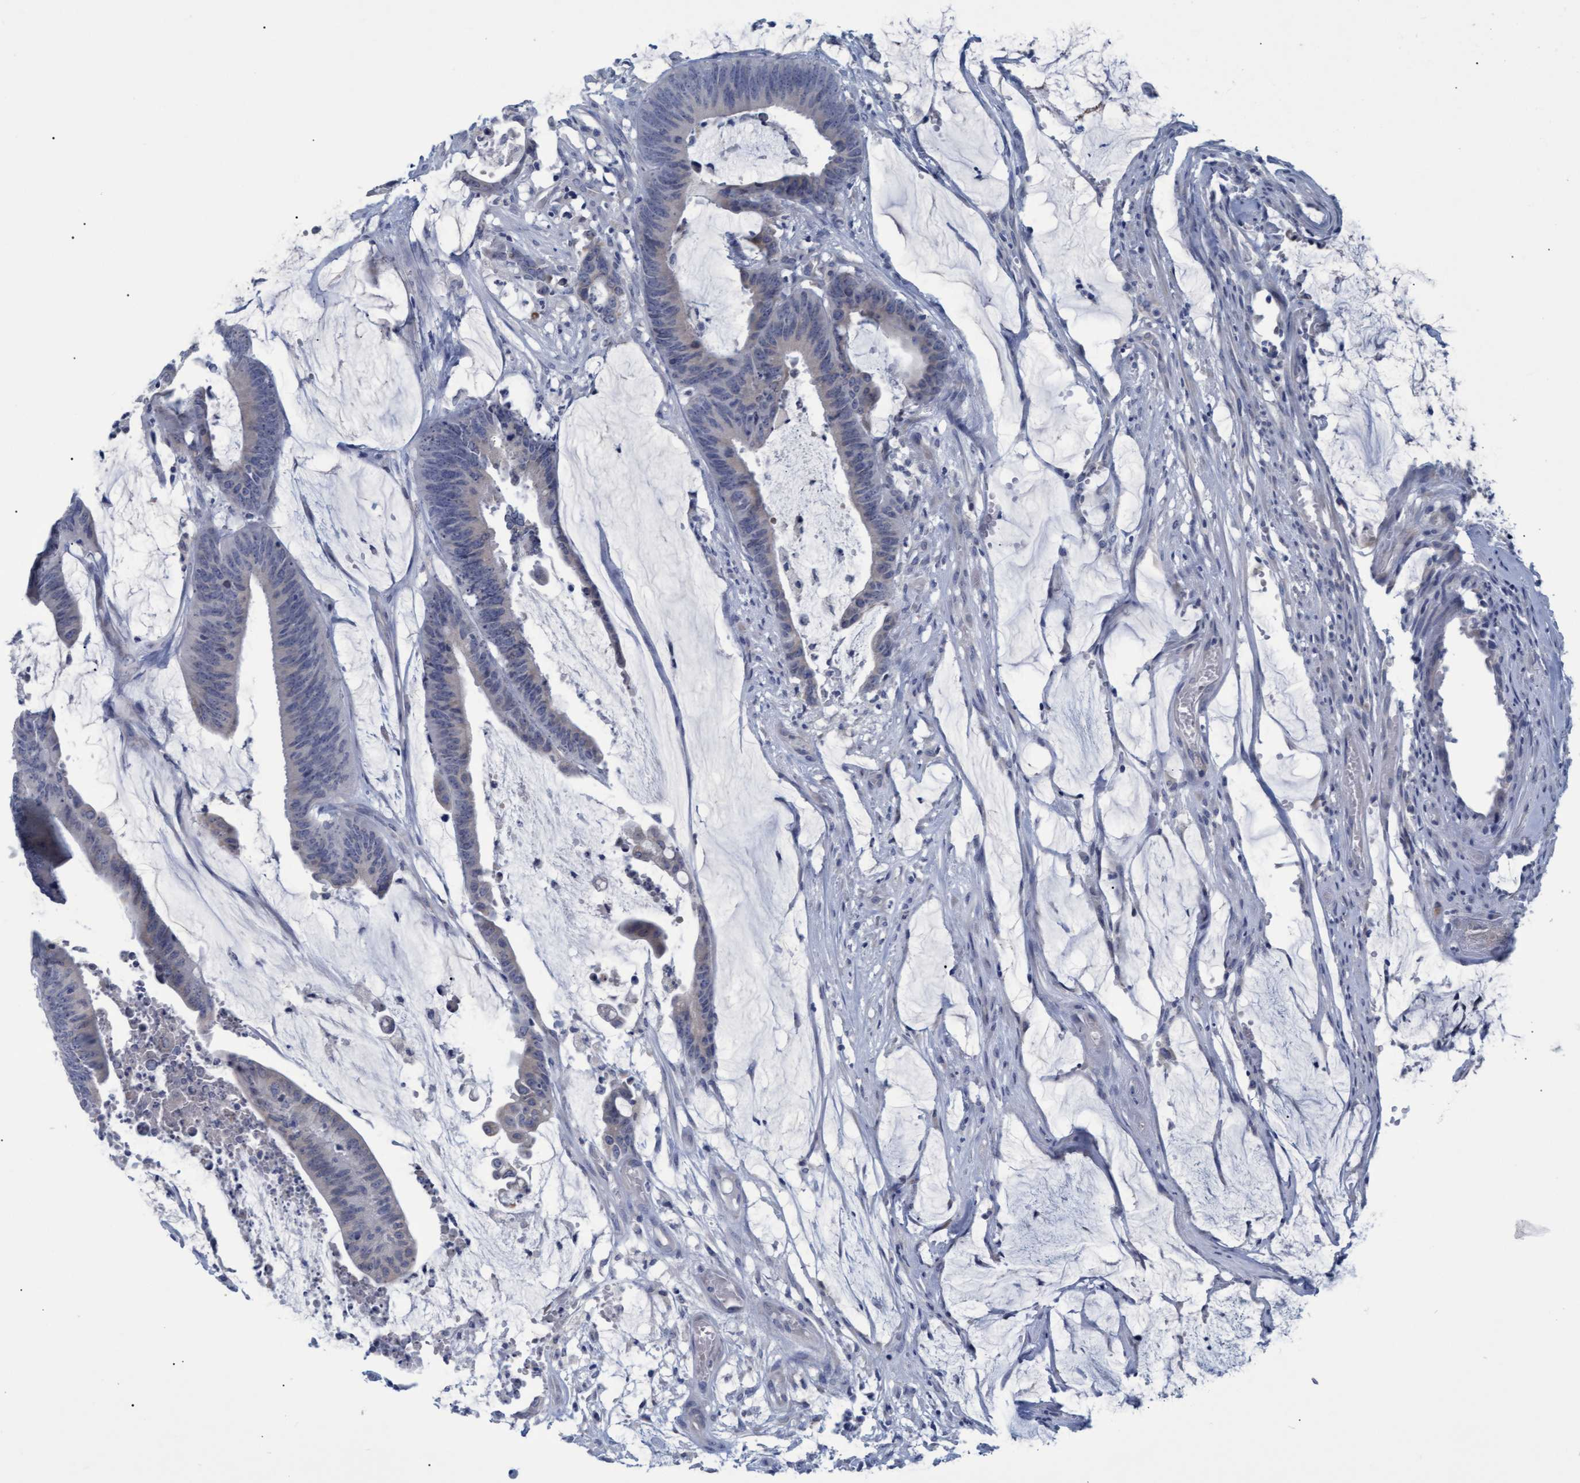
{"staining": {"intensity": "negative", "quantity": "none", "location": "none"}, "tissue": "colorectal cancer", "cell_type": "Tumor cells", "image_type": "cancer", "snomed": [{"axis": "morphology", "description": "Adenocarcinoma, NOS"}, {"axis": "topography", "description": "Rectum"}], "caption": "Tumor cells show no significant expression in adenocarcinoma (colorectal).", "gene": "SSTR3", "patient": {"sex": "female", "age": 66}}